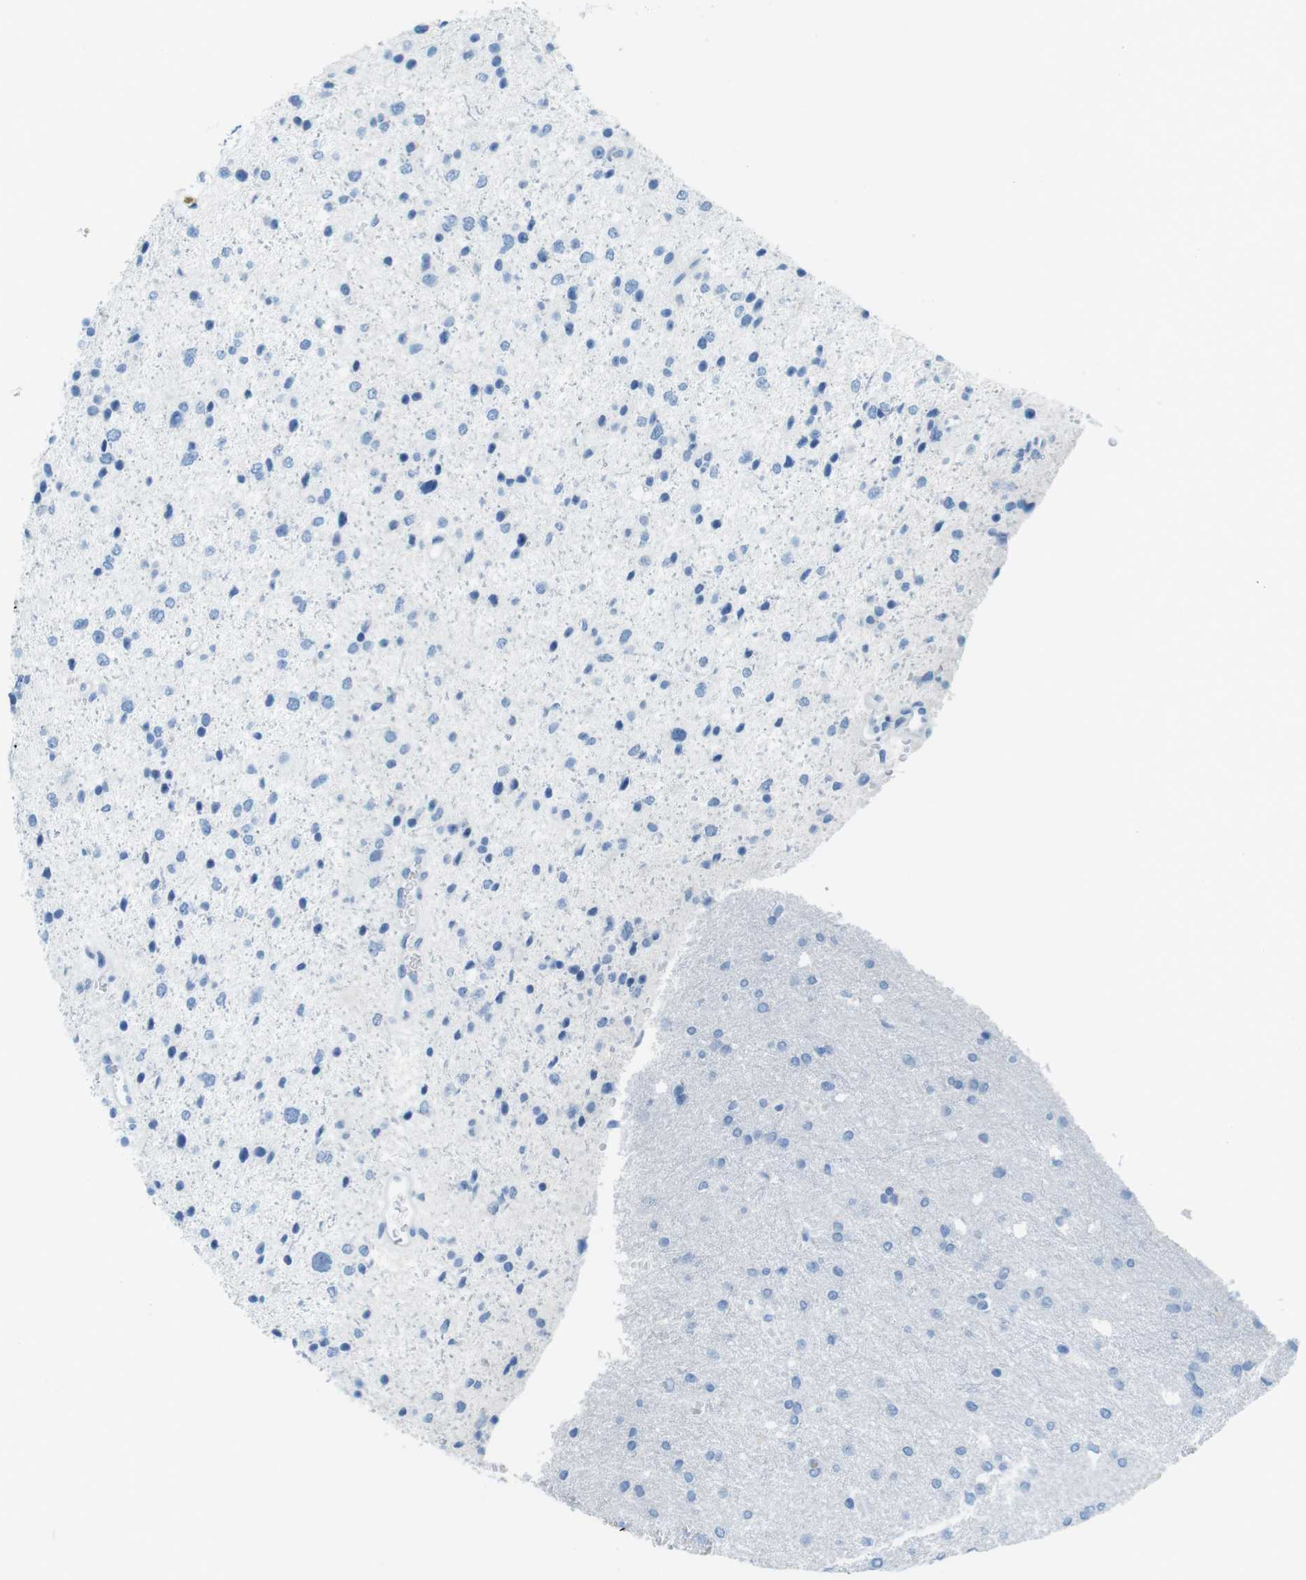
{"staining": {"intensity": "negative", "quantity": "none", "location": "none"}, "tissue": "glioma", "cell_type": "Tumor cells", "image_type": "cancer", "snomed": [{"axis": "morphology", "description": "Glioma, malignant, Low grade"}, {"axis": "topography", "description": "Brain"}], "caption": "IHC photomicrograph of human low-grade glioma (malignant) stained for a protein (brown), which exhibits no positivity in tumor cells.", "gene": "MCEMP1", "patient": {"sex": "female", "age": 37}}